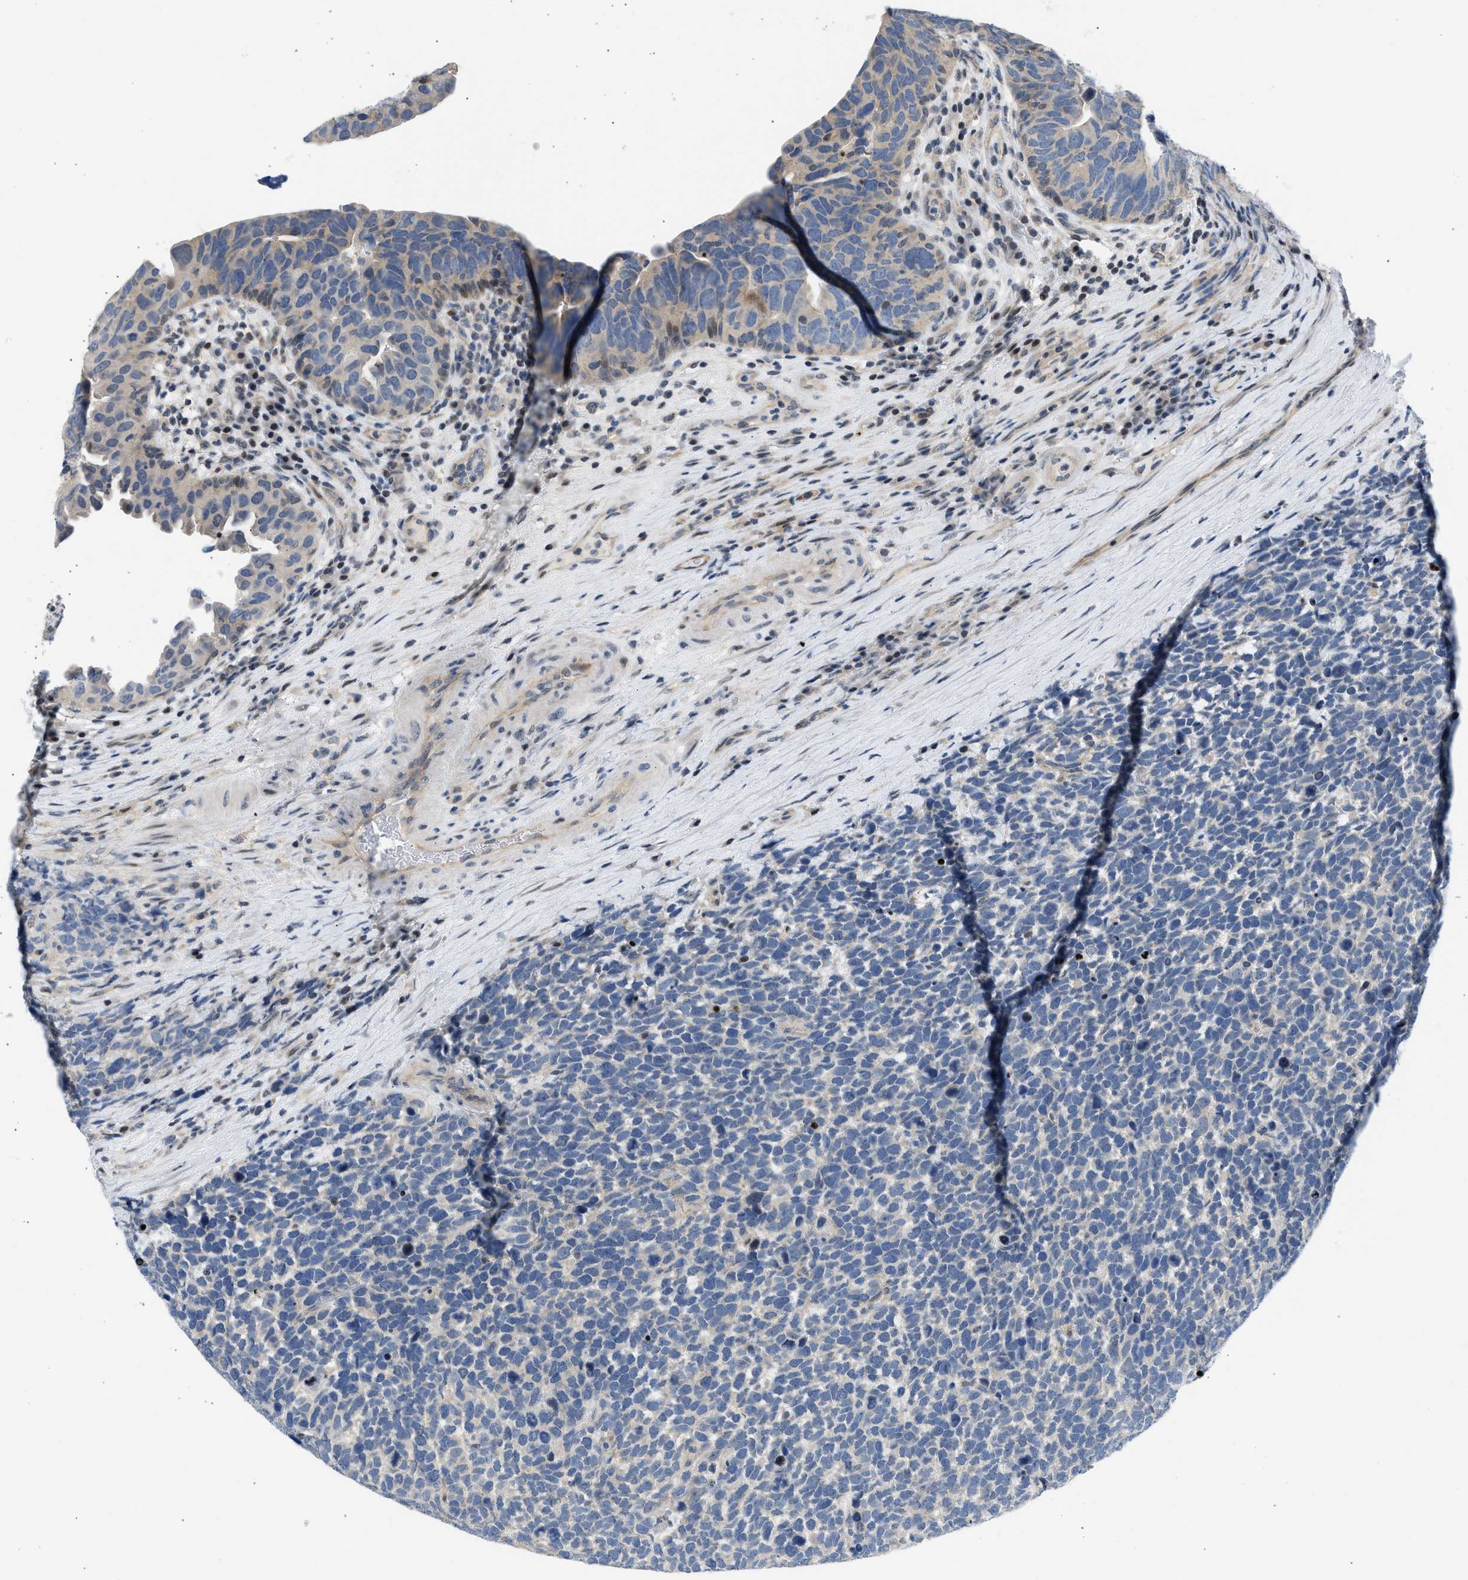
{"staining": {"intensity": "negative", "quantity": "none", "location": "none"}, "tissue": "urothelial cancer", "cell_type": "Tumor cells", "image_type": "cancer", "snomed": [{"axis": "morphology", "description": "Urothelial carcinoma, High grade"}, {"axis": "topography", "description": "Urinary bladder"}], "caption": "Immunohistochemistry photomicrograph of neoplastic tissue: urothelial cancer stained with DAB demonstrates no significant protein staining in tumor cells.", "gene": "OLIG3", "patient": {"sex": "female", "age": 82}}